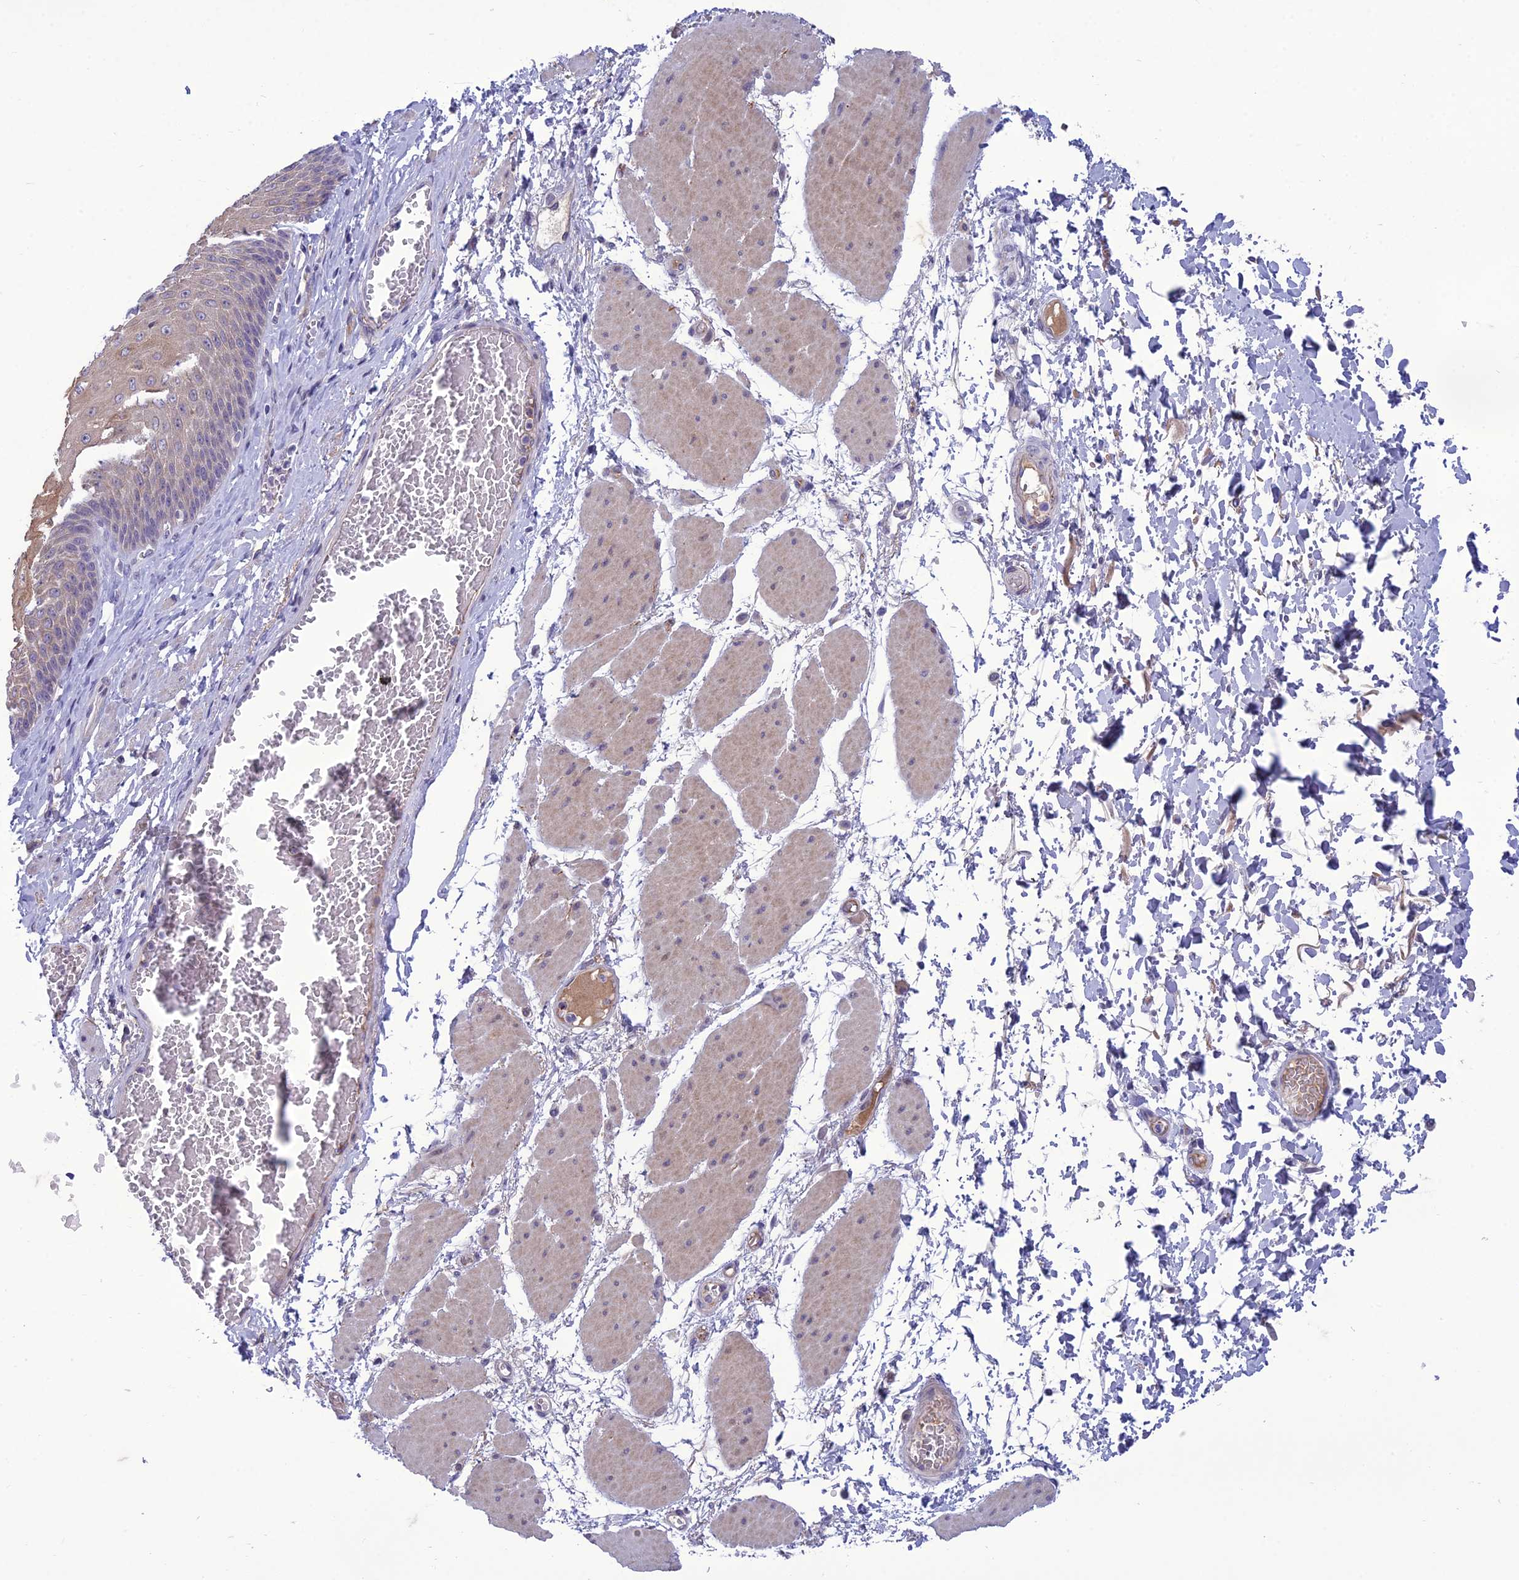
{"staining": {"intensity": "moderate", "quantity": "<25%", "location": "cytoplasmic/membranous"}, "tissue": "esophagus", "cell_type": "Squamous epithelial cells", "image_type": "normal", "snomed": [{"axis": "morphology", "description": "Normal tissue, NOS"}, {"axis": "topography", "description": "Esophagus"}], "caption": "Human esophagus stained with a protein marker exhibits moderate staining in squamous epithelial cells.", "gene": "ANKS4B", "patient": {"sex": "male", "age": 60}}